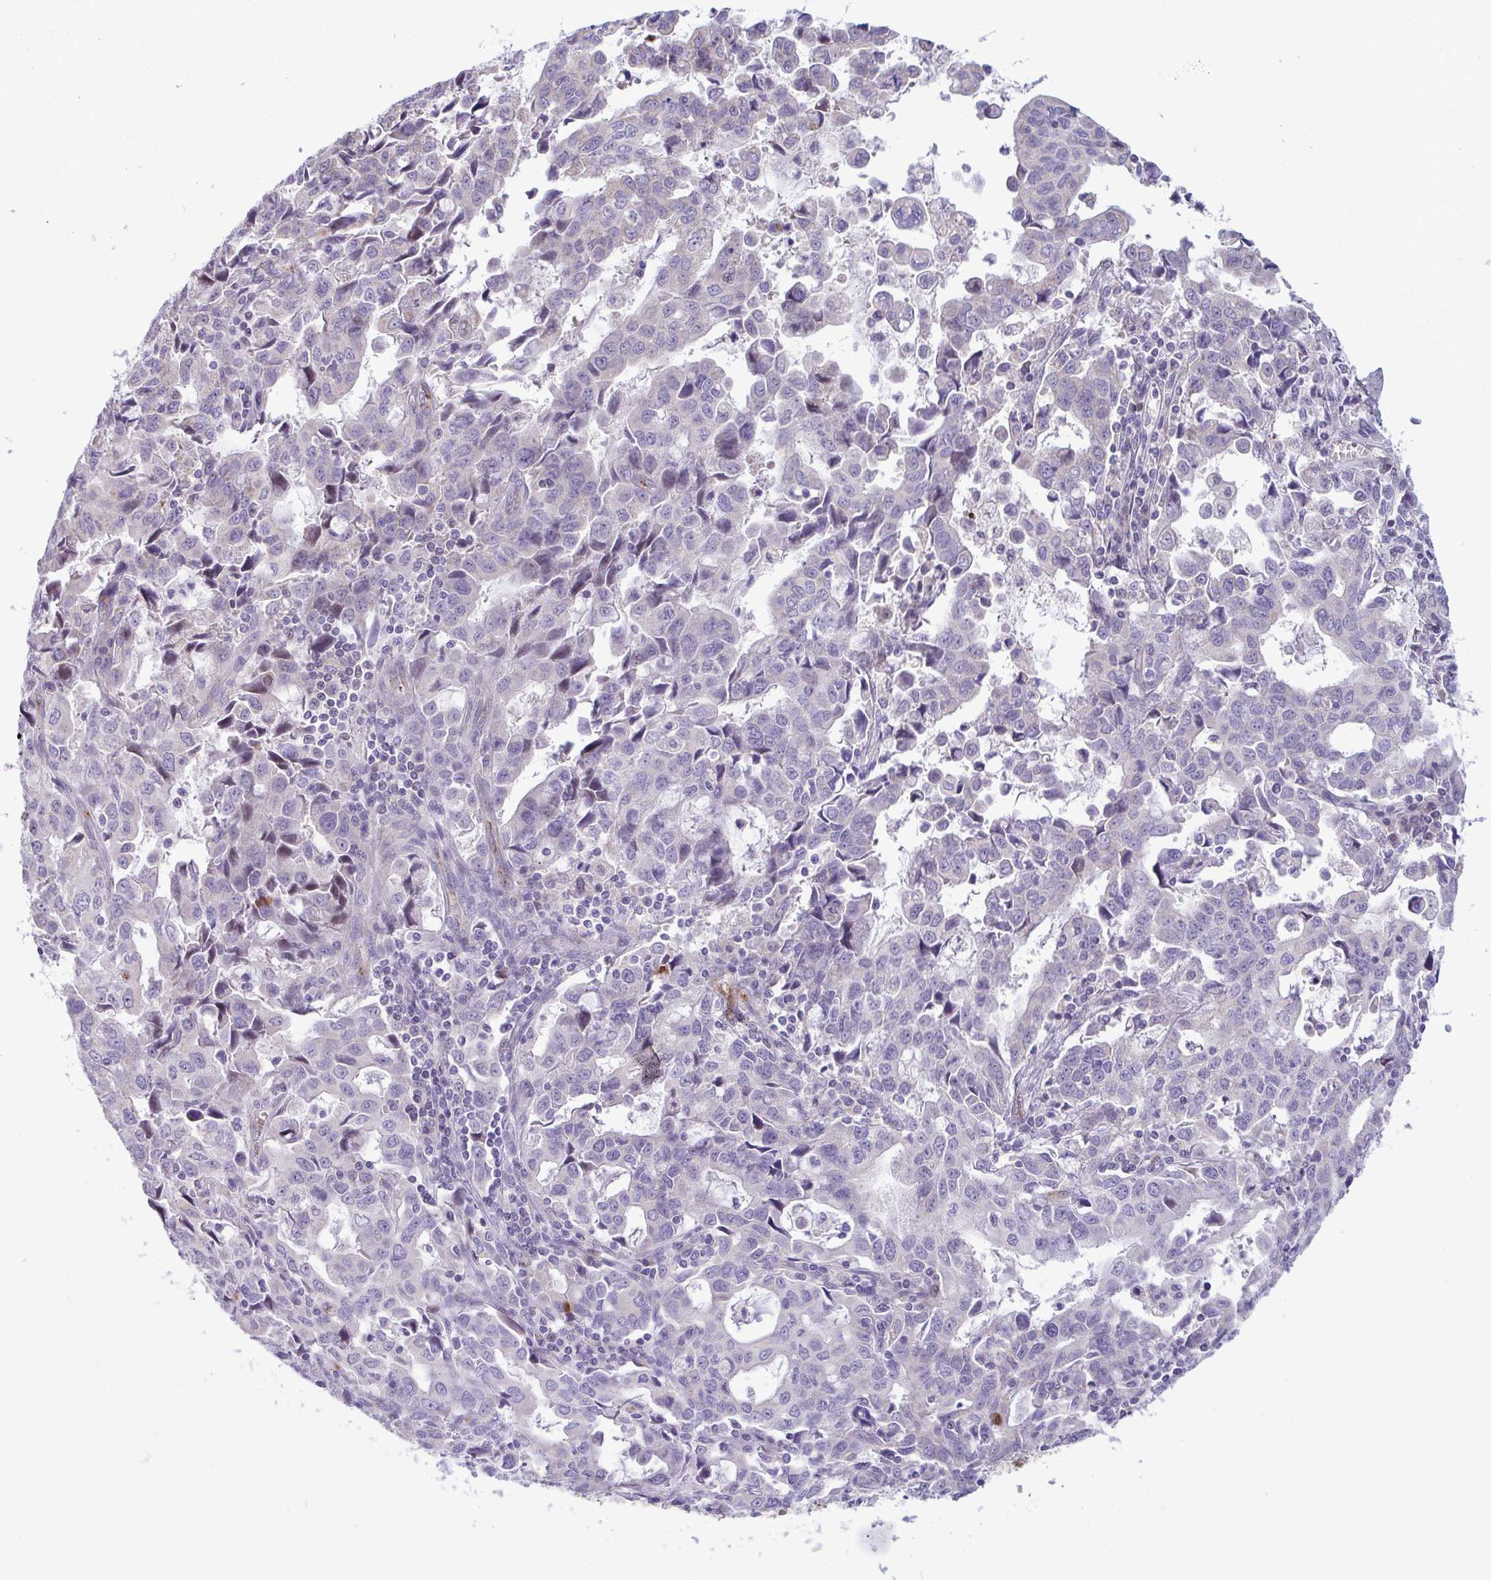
{"staining": {"intensity": "negative", "quantity": "none", "location": "none"}, "tissue": "stomach cancer", "cell_type": "Tumor cells", "image_type": "cancer", "snomed": [{"axis": "morphology", "description": "Adenocarcinoma, NOS"}, {"axis": "topography", "description": "Stomach, upper"}], "caption": "Immunohistochemistry micrograph of human stomach adenocarcinoma stained for a protein (brown), which displays no staining in tumor cells.", "gene": "IL37", "patient": {"sex": "male", "age": 85}}